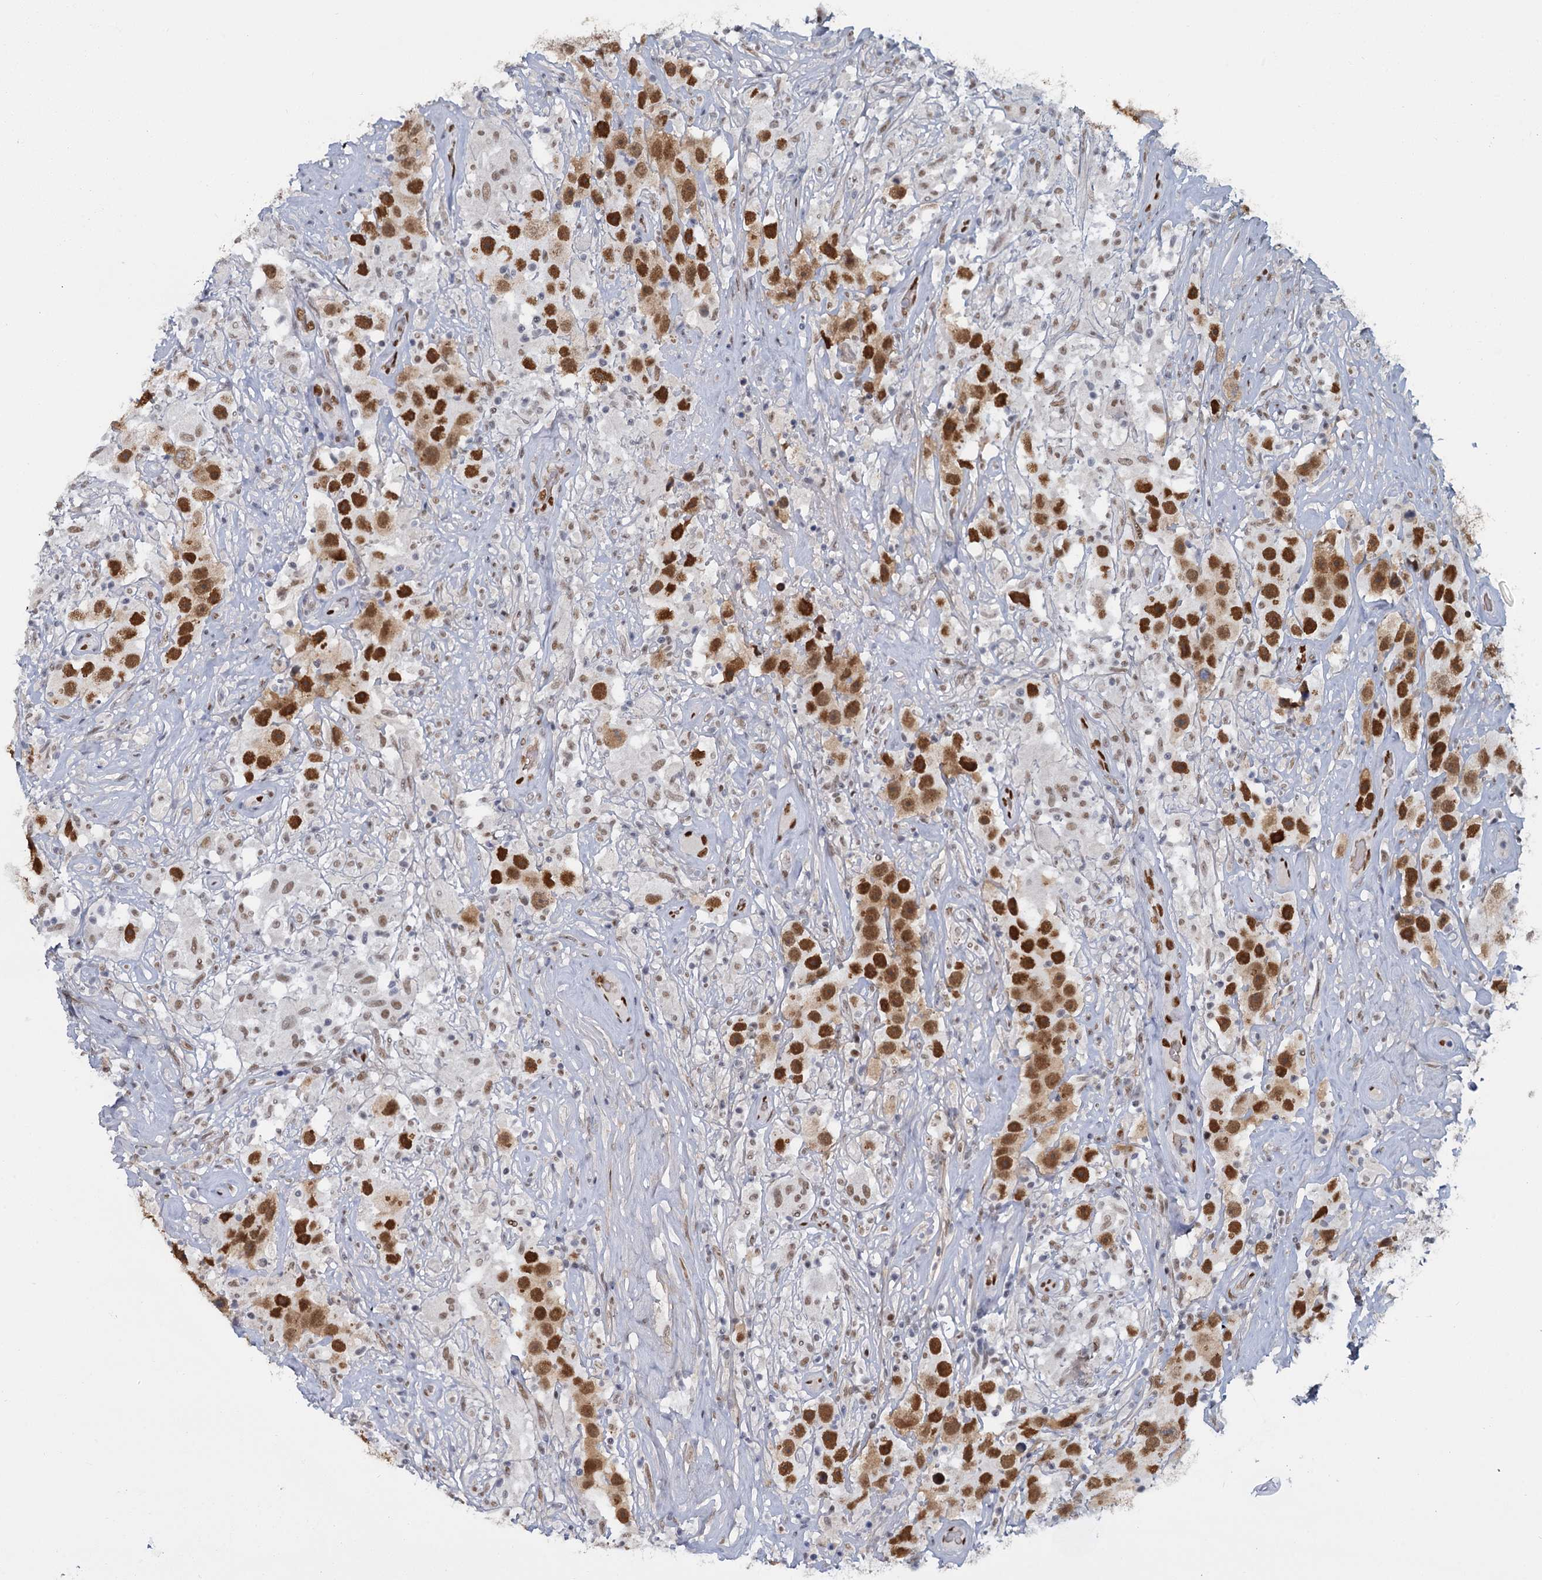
{"staining": {"intensity": "strong", "quantity": ">75%", "location": "nuclear"}, "tissue": "testis cancer", "cell_type": "Tumor cells", "image_type": "cancer", "snomed": [{"axis": "morphology", "description": "Seminoma, NOS"}, {"axis": "topography", "description": "Testis"}], "caption": "Brown immunohistochemical staining in testis seminoma displays strong nuclear positivity in approximately >75% of tumor cells.", "gene": "RPRD1A", "patient": {"sex": "male", "age": 49}}